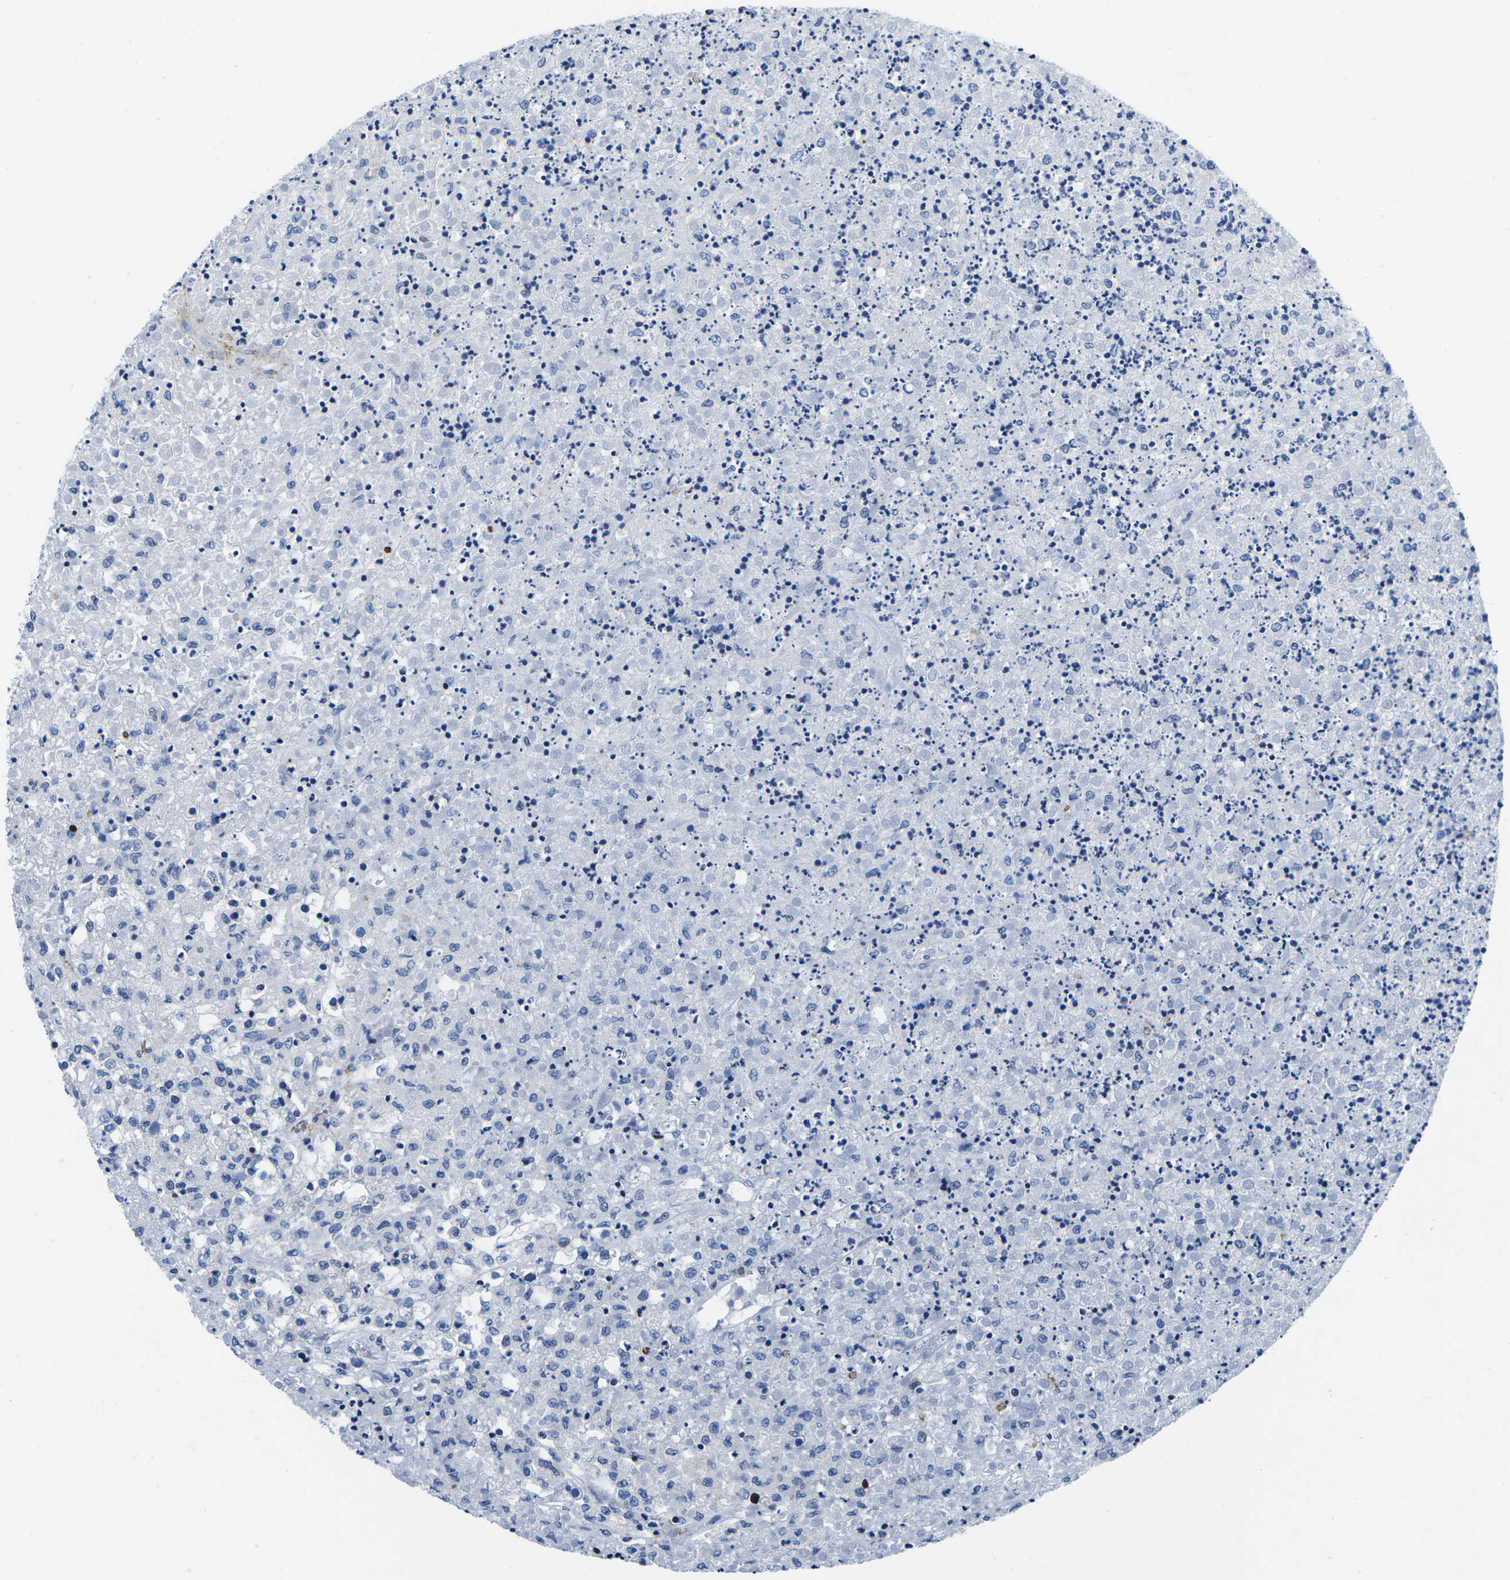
{"staining": {"intensity": "negative", "quantity": "none", "location": "none"}, "tissue": "renal cancer", "cell_type": "Tumor cells", "image_type": "cancer", "snomed": [{"axis": "morphology", "description": "Adenocarcinoma, NOS"}, {"axis": "topography", "description": "Kidney"}], "caption": "An immunohistochemistry photomicrograph of adenocarcinoma (renal) is shown. There is no staining in tumor cells of adenocarcinoma (renal).", "gene": "CTSW", "patient": {"sex": "female", "age": 54}}